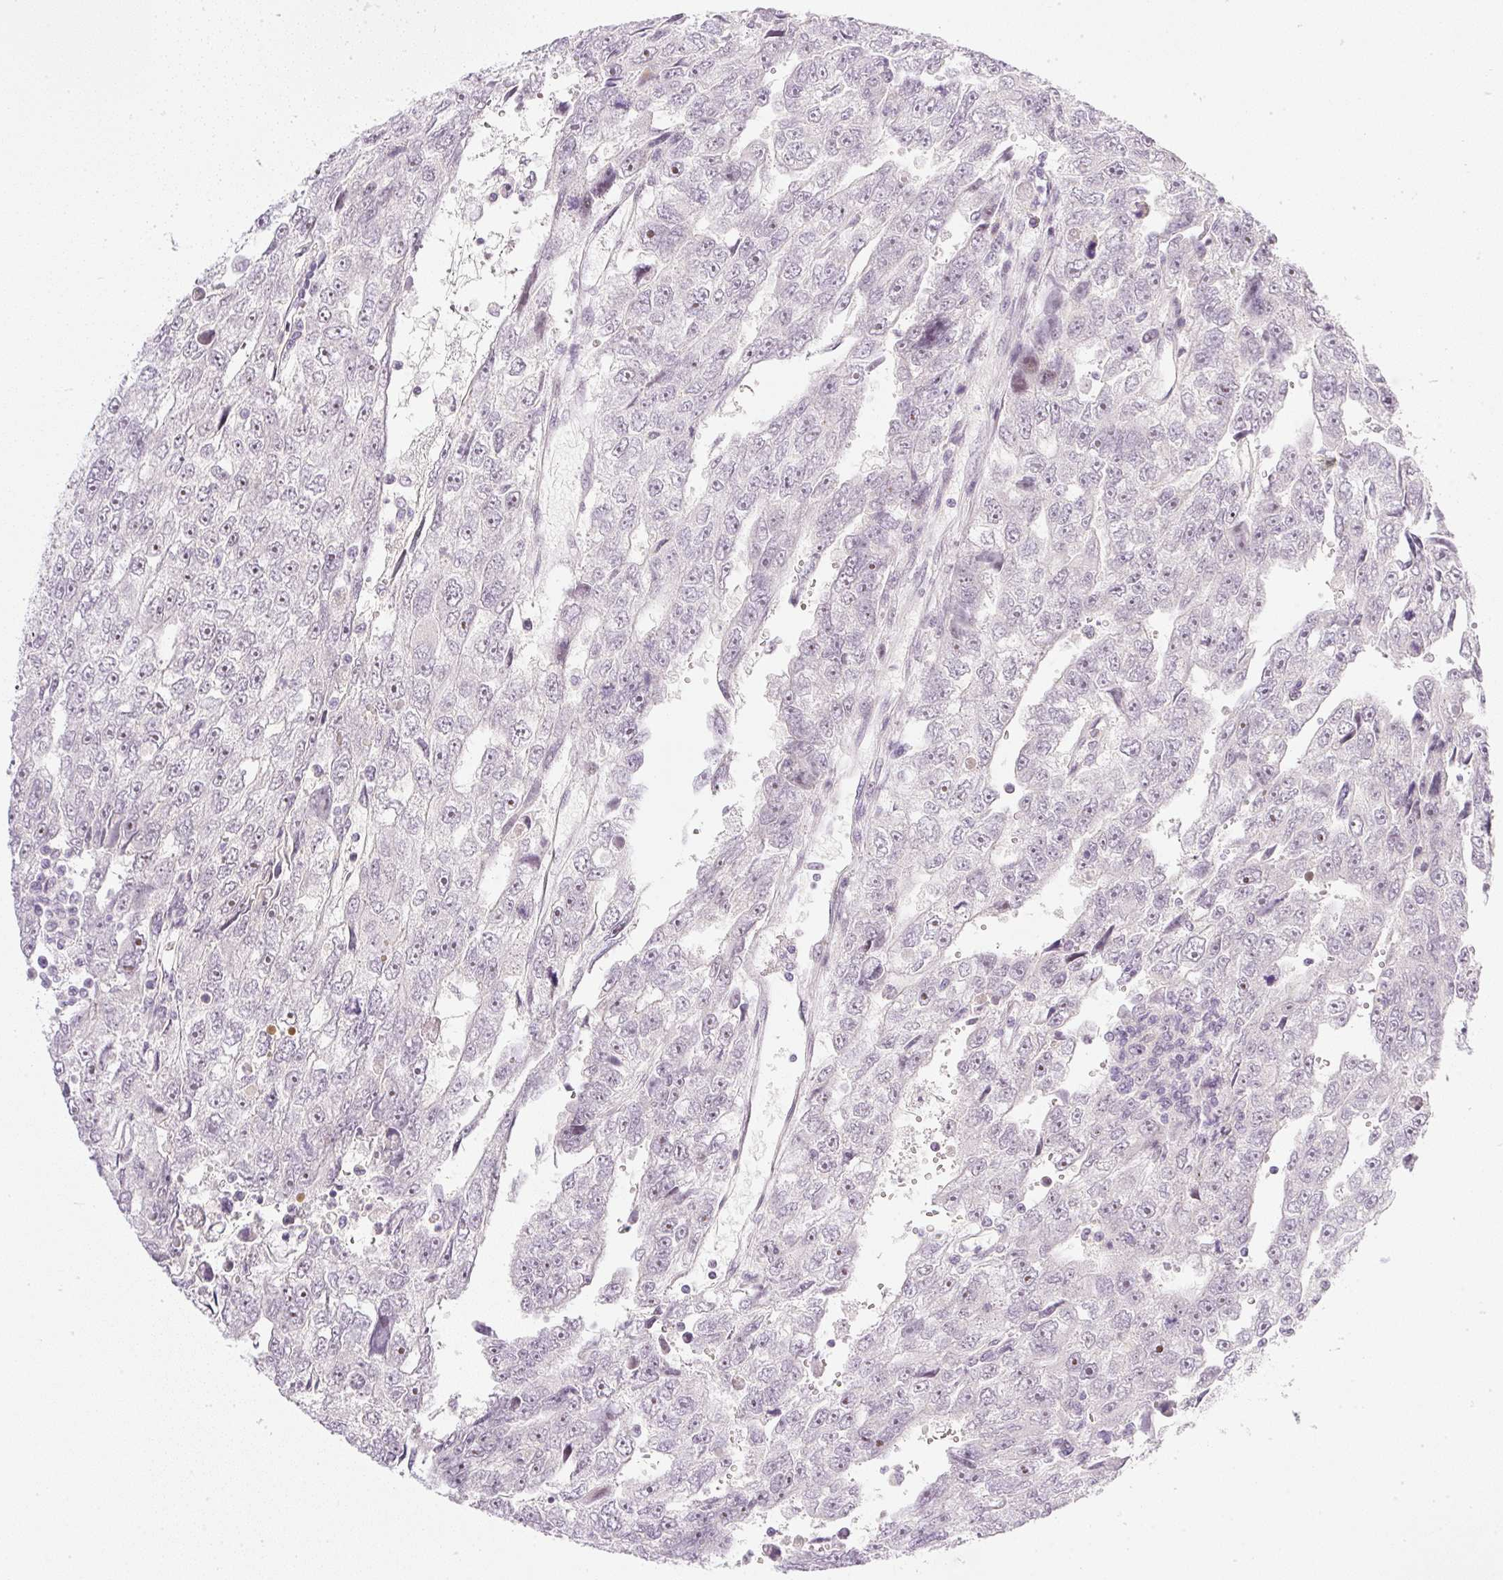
{"staining": {"intensity": "moderate", "quantity": "25%-75%", "location": "nuclear"}, "tissue": "testis cancer", "cell_type": "Tumor cells", "image_type": "cancer", "snomed": [{"axis": "morphology", "description": "Carcinoma, Embryonal, NOS"}, {"axis": "topography", "description": "Testis"}], "caption": "Tumor cells show moderate nuclear staining in about 25%-75% of cells in testis cancer (embryonal carcinoma).", "gene": "AAR2", "patient": {"sex": "male", "age": 20}}